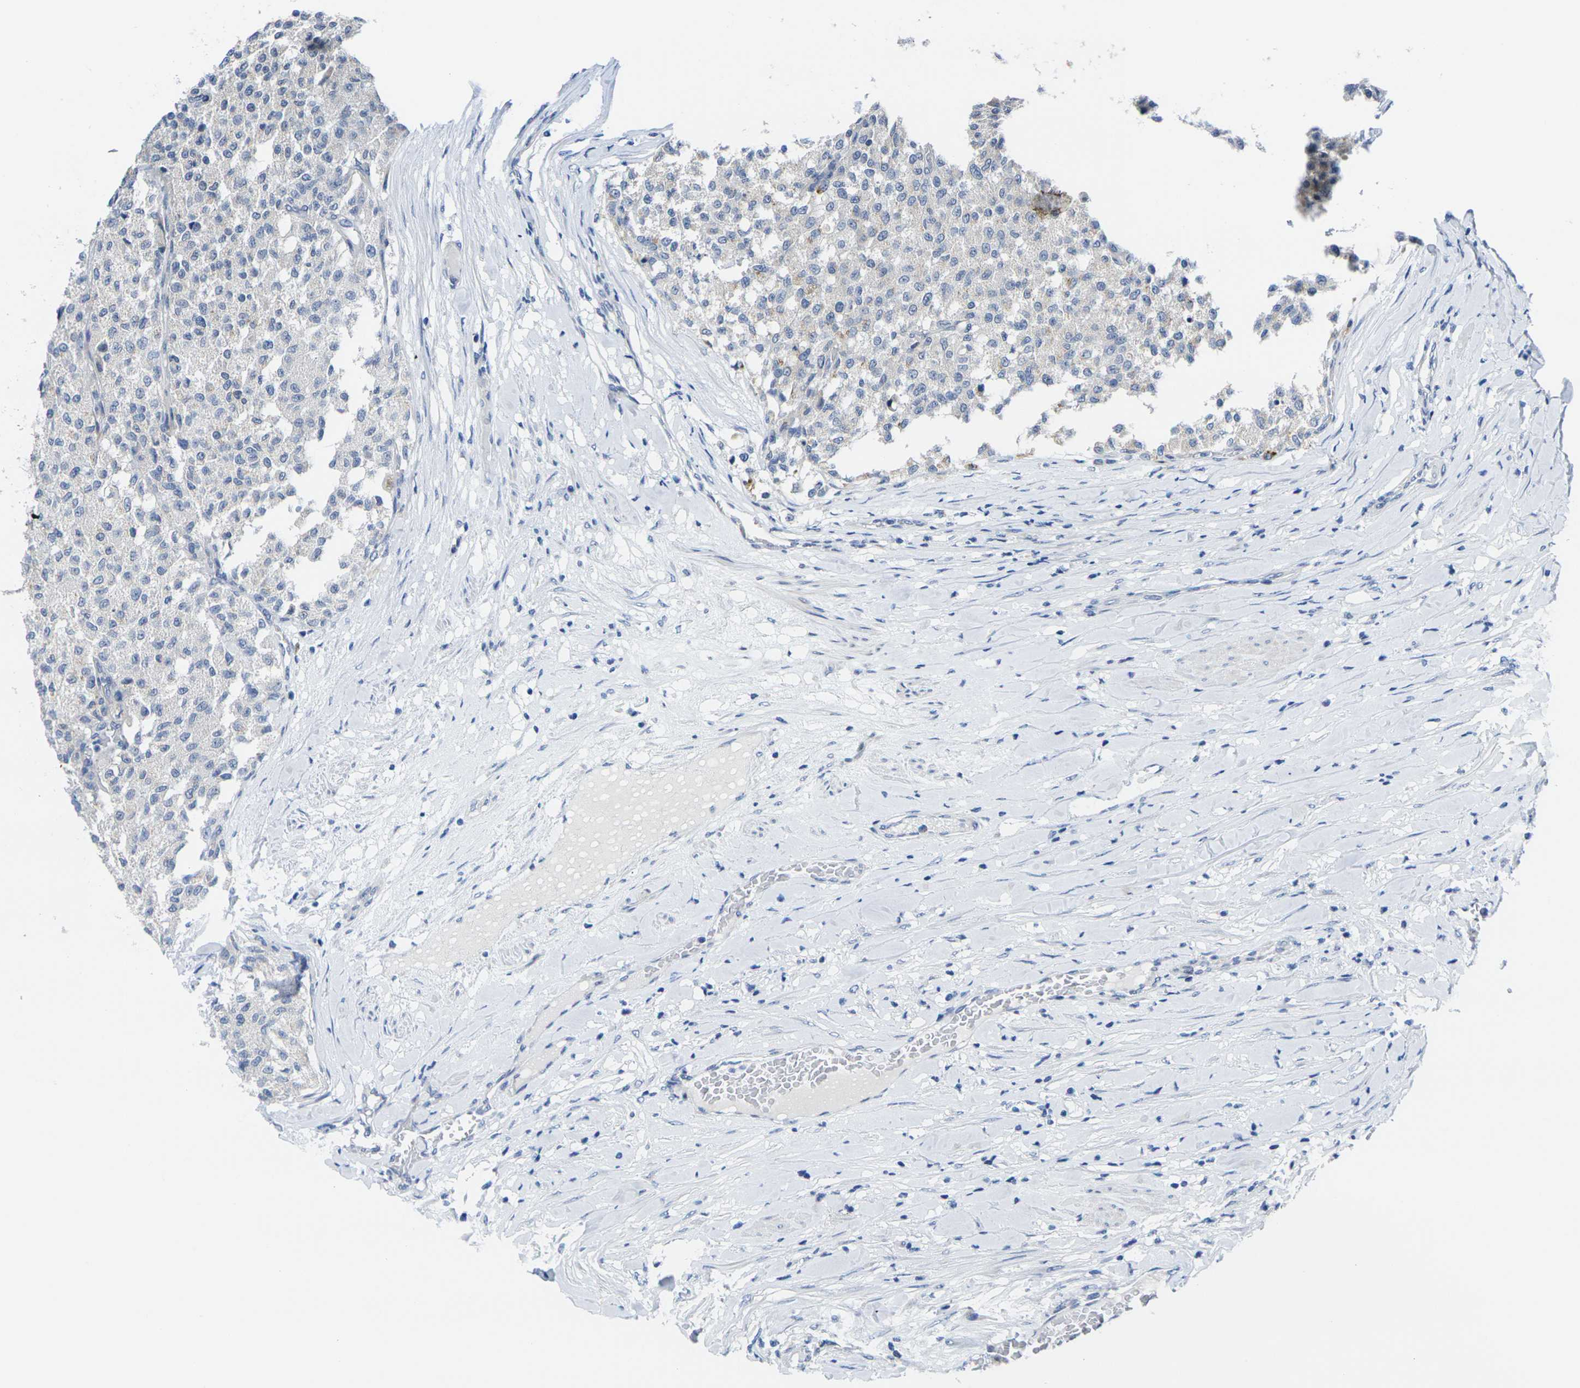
{"staining": {"intensity": "negative", "quantity": "none", "location": "none"}, "tissue": "testis cancer", "cell_type": "Tumor cells", "image_type": "cancer", "snomed": [{"axis": "morphology", "description": "Seminoma, NOS"}, {"axis": "topography", "description": "Testis"}], "caption": "Protein analysis of testis cancer (seminoma) exhibits no significant expression in tumor cells.", "gene": "CRK", "patient": {"sex": "male", "age": 59}}